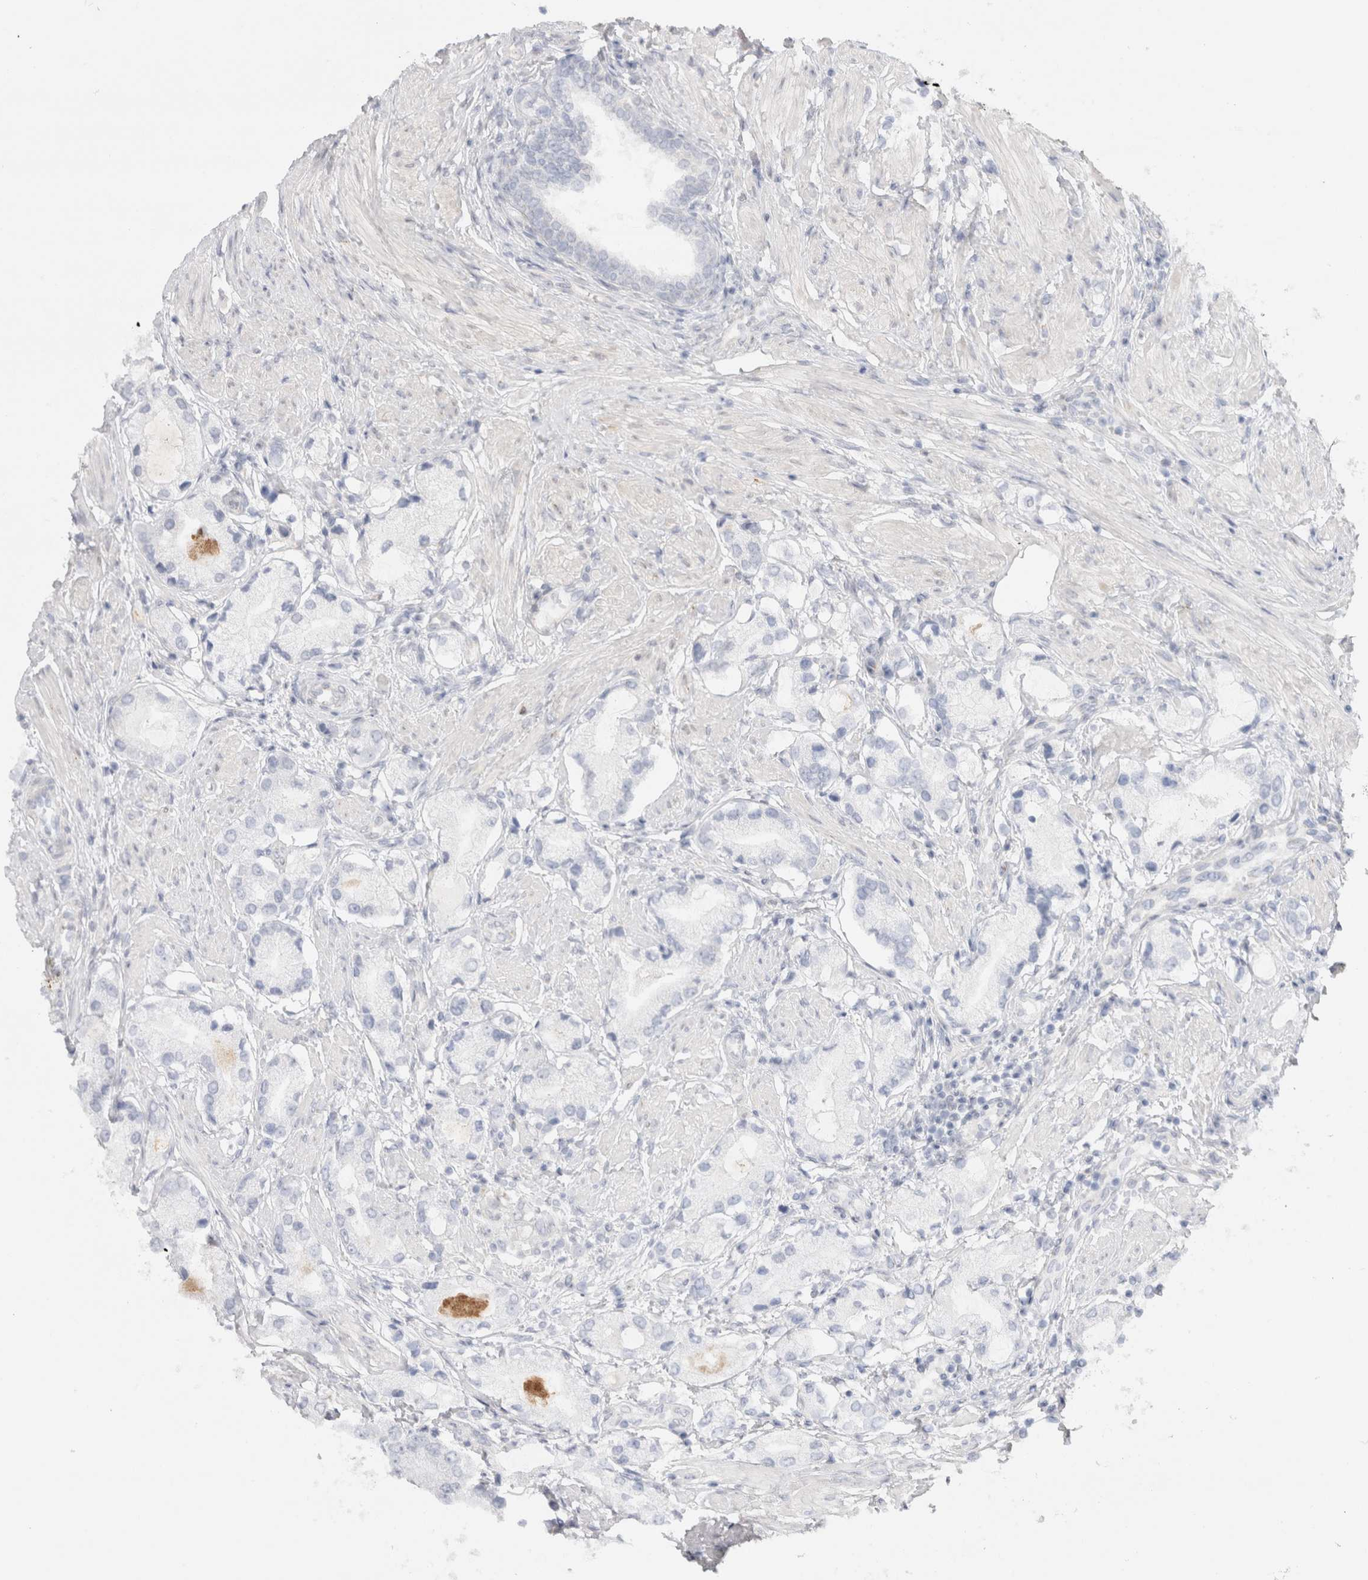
{"staining": {"intensity": "negative", "quantity": "none", "location": "none"}, "tissue": "prostate cancer", "cell_type": "Tumor cells", "image_type": "cancer", "snomed": [{"axis": "morphology", "description": "Adenocarcinoma, Low grade"}, {"axis": "topography", "description": "Prostate"}], "caption": "Immunohistochemical staining of human prostate cancer exhibits no significant staining in tumor cells.", "gene": "BICD2", "patient": {"sex": "male", "age": 71}}